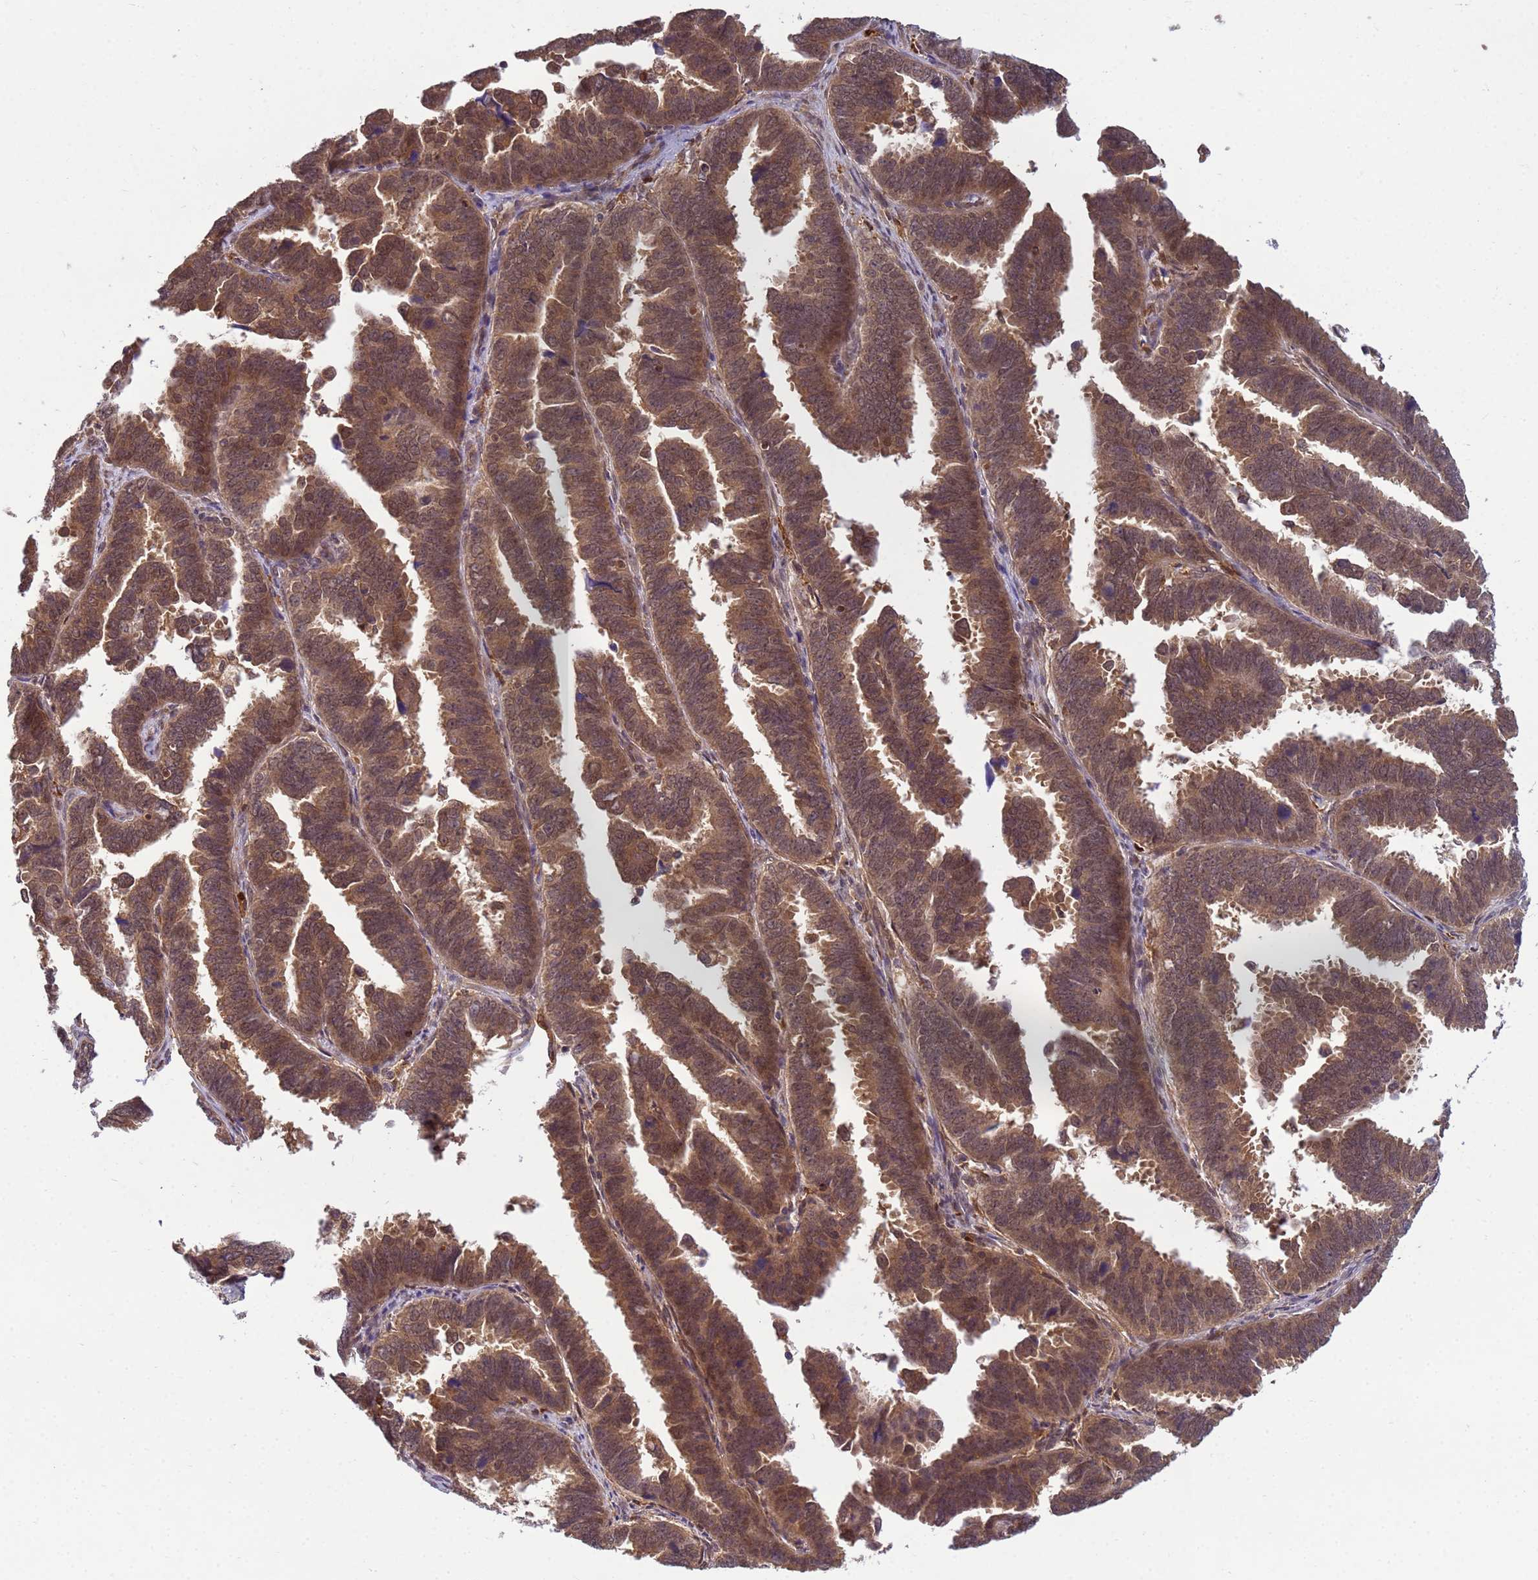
{"staining": {"intensity": "moderate", "quantity": ">75%", "location": "cytoplasmic/membranous,nuclear"}, "tissue": "endometrial cancer", "cell_type": "Tumor cells", "image_type": "cancer", "snomed": [{"axis": "morphology", "description": "Adenocarcinoma, NOS"}, {"axis": "topography", "description": "Endometrium"}], "caption": "An IHC image of tumor tissue is shown. Protein staining in brown highlights moderate cytoplasmic/membranous and nuclear positivity in endometrial cancer within tumor cells. The staining was performed using DAB to visualize the protein expression in brown, while the nuclei were stained in blue with hematoxylin (Magnification: 20x).", "gene": "NPEPPS", "patient": {"sex": "female", "age": 75}}